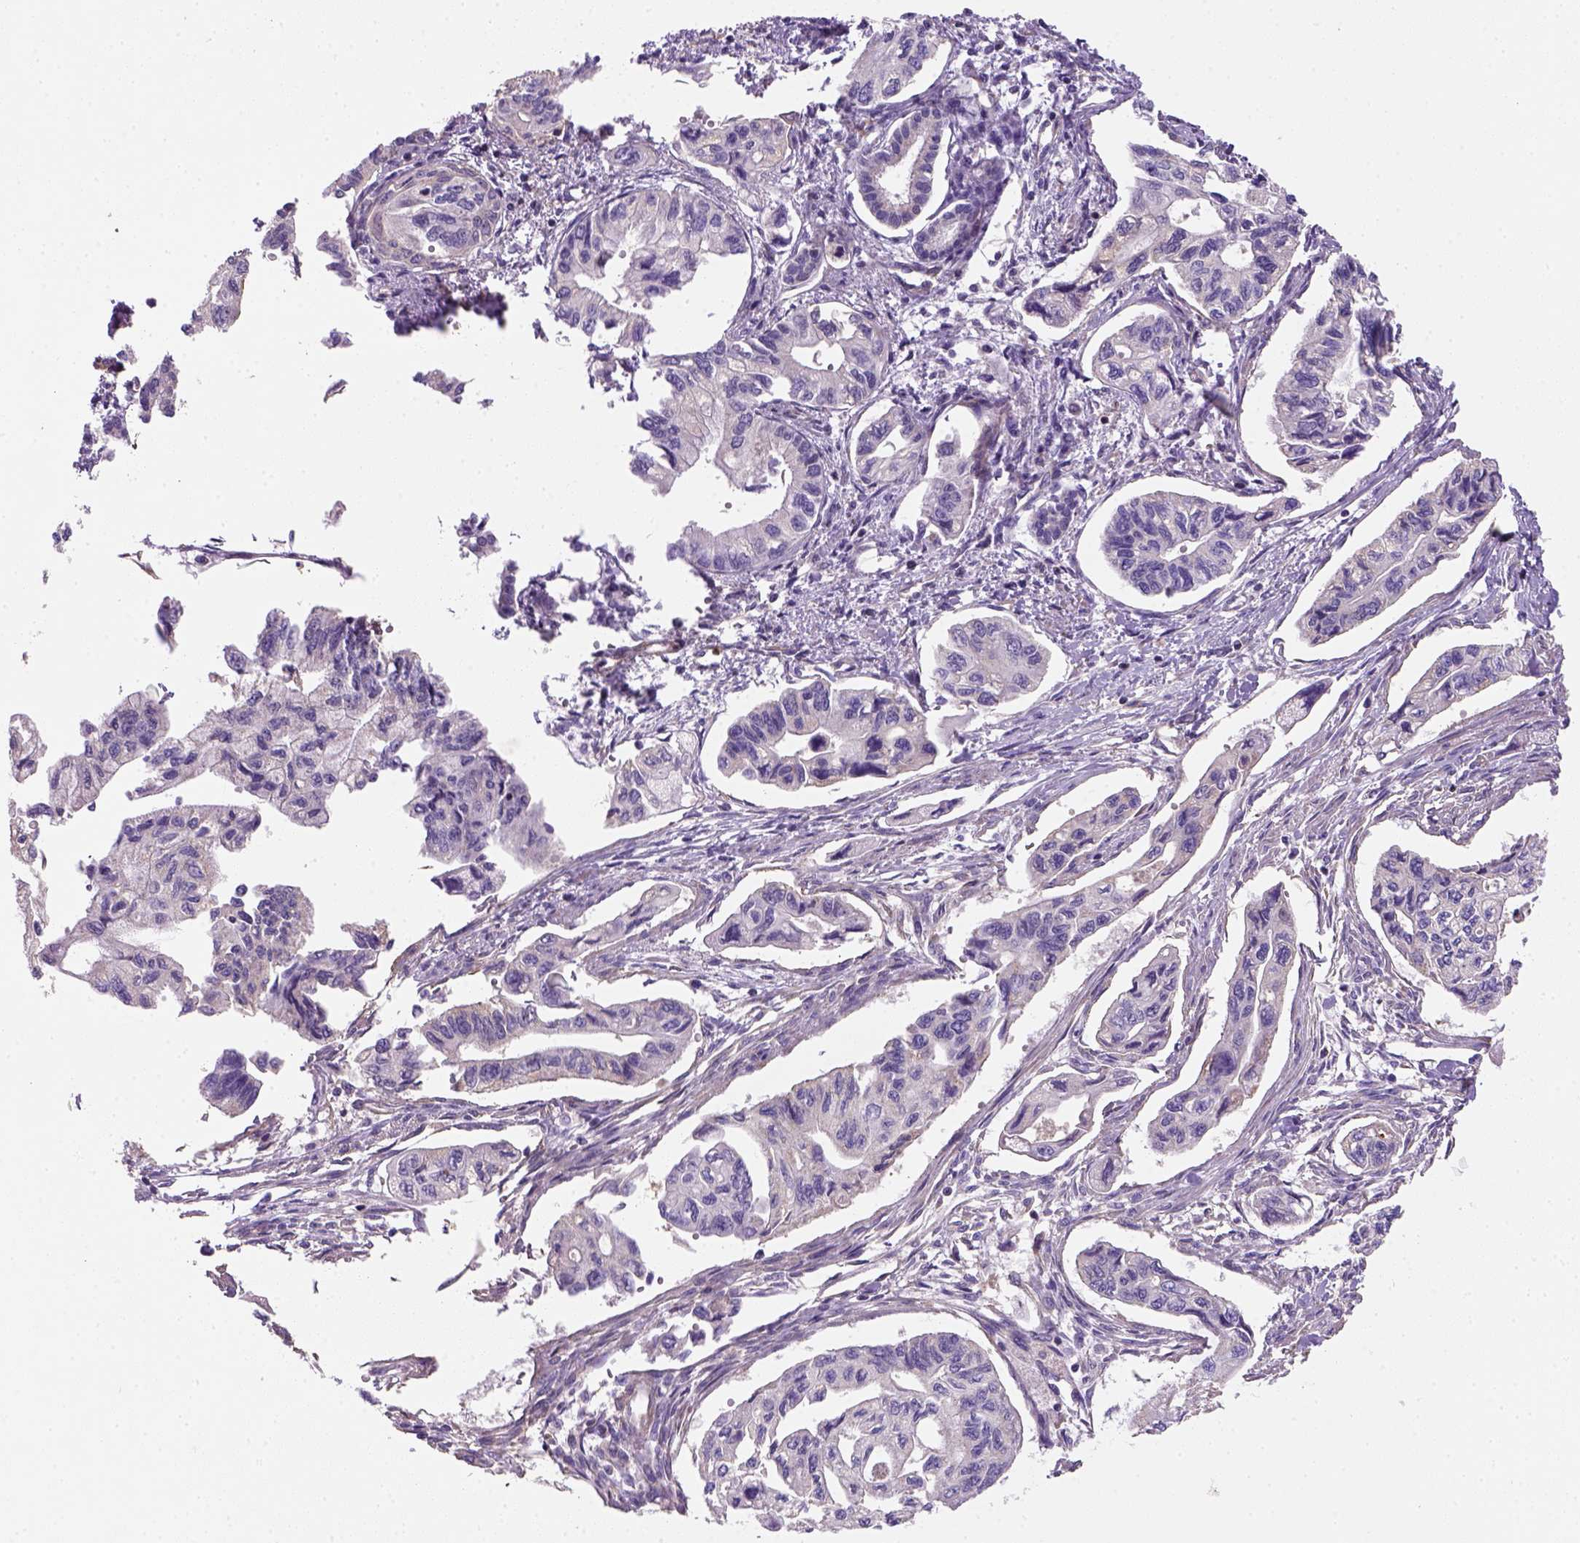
{"staining": {"intensity": "negative", "quantity": "none", "location": "none"}, "tissue": "pancreatic cancer", "cell_type": "Tumor cells", "image_type": "cancer", "snomed": [{"axis": "morphology", "description": "Adenocarcinoma, NOS"}, {"axis": "topography", "description": "Pancreas"}], "caption": "Pancreatic cancer stained for a protein using immunohistochemistry (IHC) exhibits no expression tumor cells.", "gene": "HTRA1", "patient": {"sex": "female", "age": 76}}